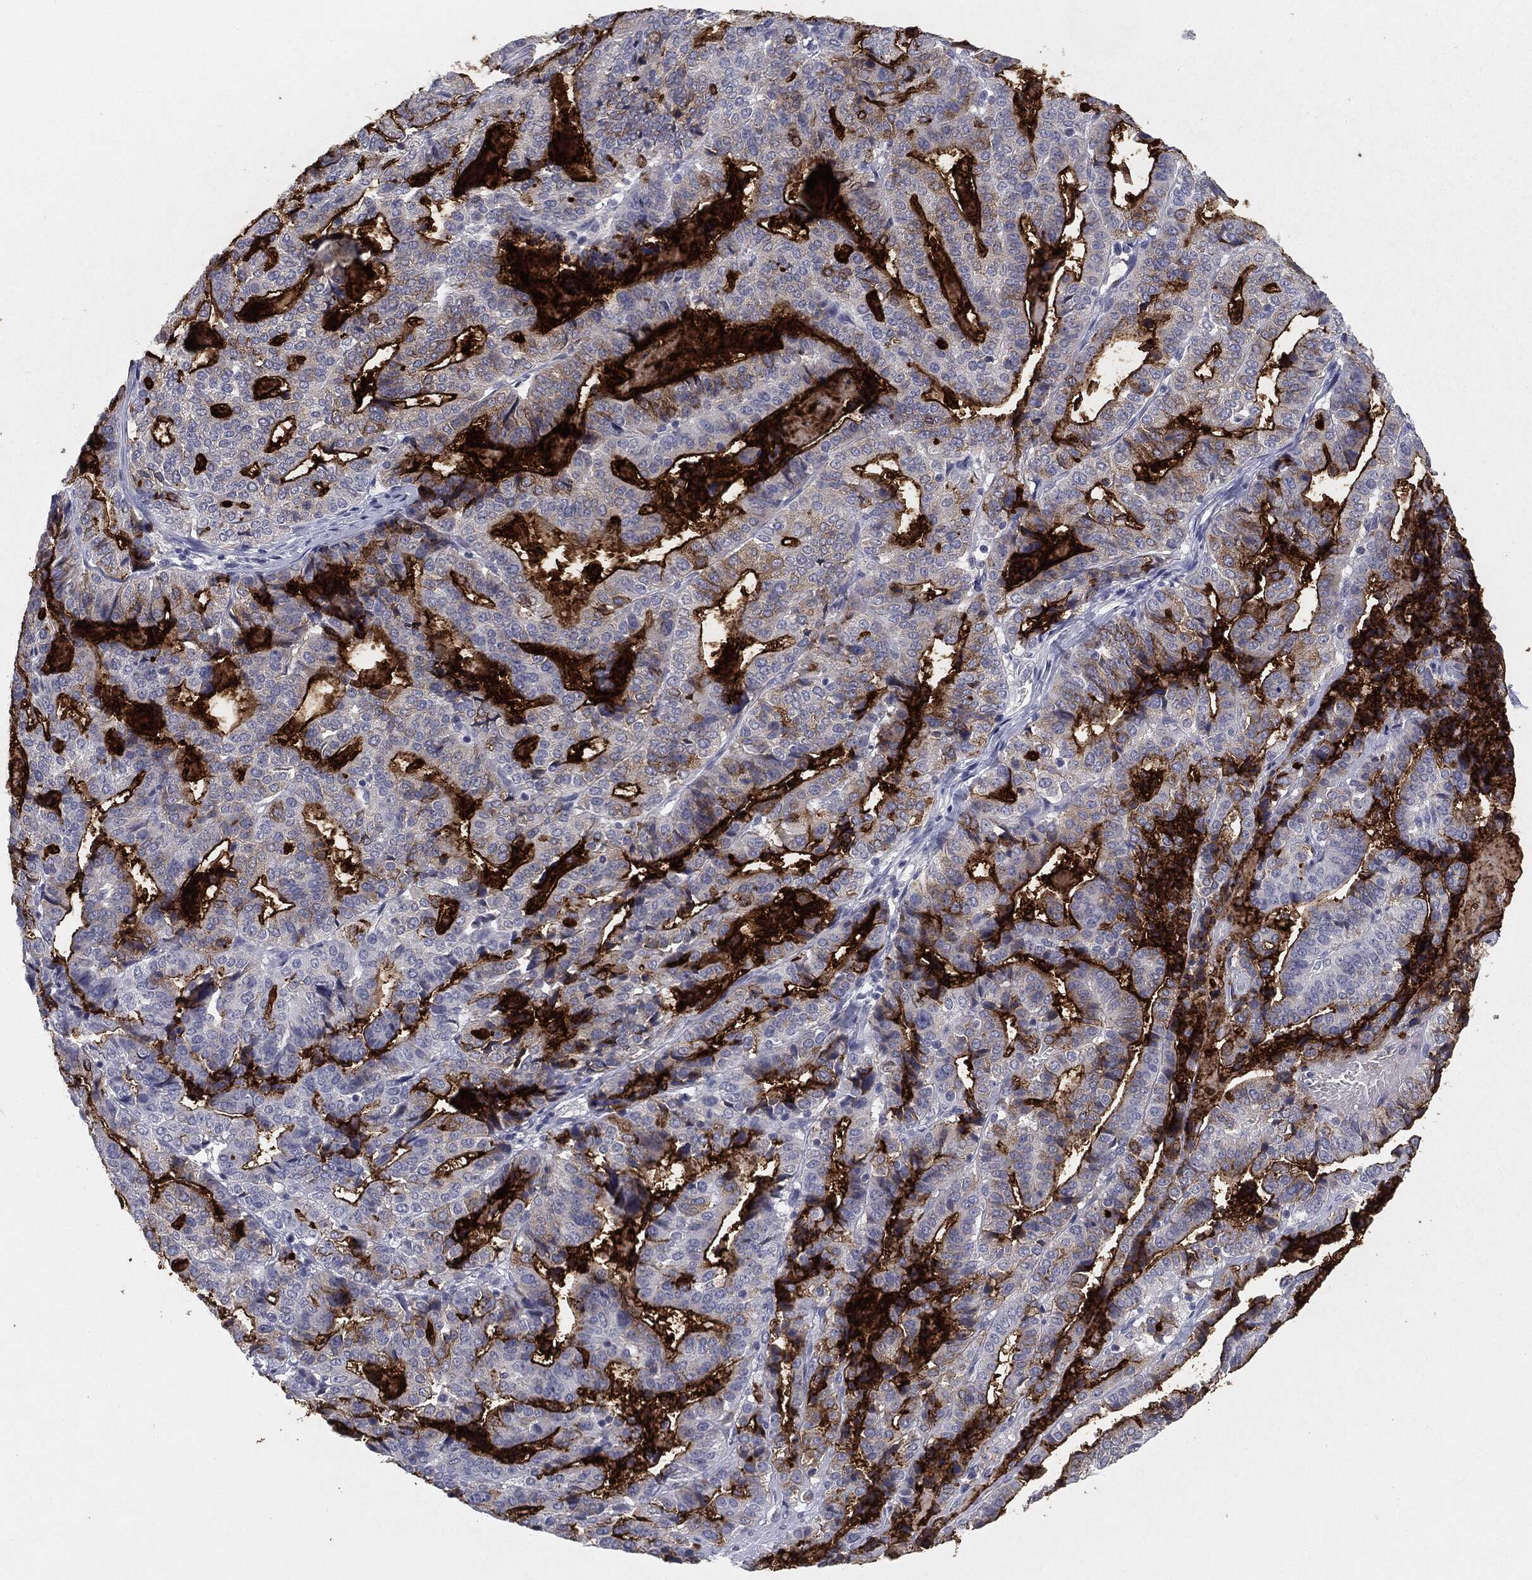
{"staining": {"intensity": "strong", "quantity": "25%-75%", "location": "cytoplasmic/membranous"}, "tissue": "stomach cancer", "cell_type": "Tumor cells", "image_type": "cancer", "snomed": [{"axis": "morphology", "description": "Adenocarcinoma, NOS"}, {"axis": "topography", "description": "Stomach"}], "caption": "High-power microscopy captured an immunohistochemistry (IHC) histopathology image of adenocarcinoma (stomach), revealing strong cytoplasmic/membranous expression in about 25%-75% of tumor cells.", "gene": "MUC1", "patient": {"sex": "male", "age": 48}}